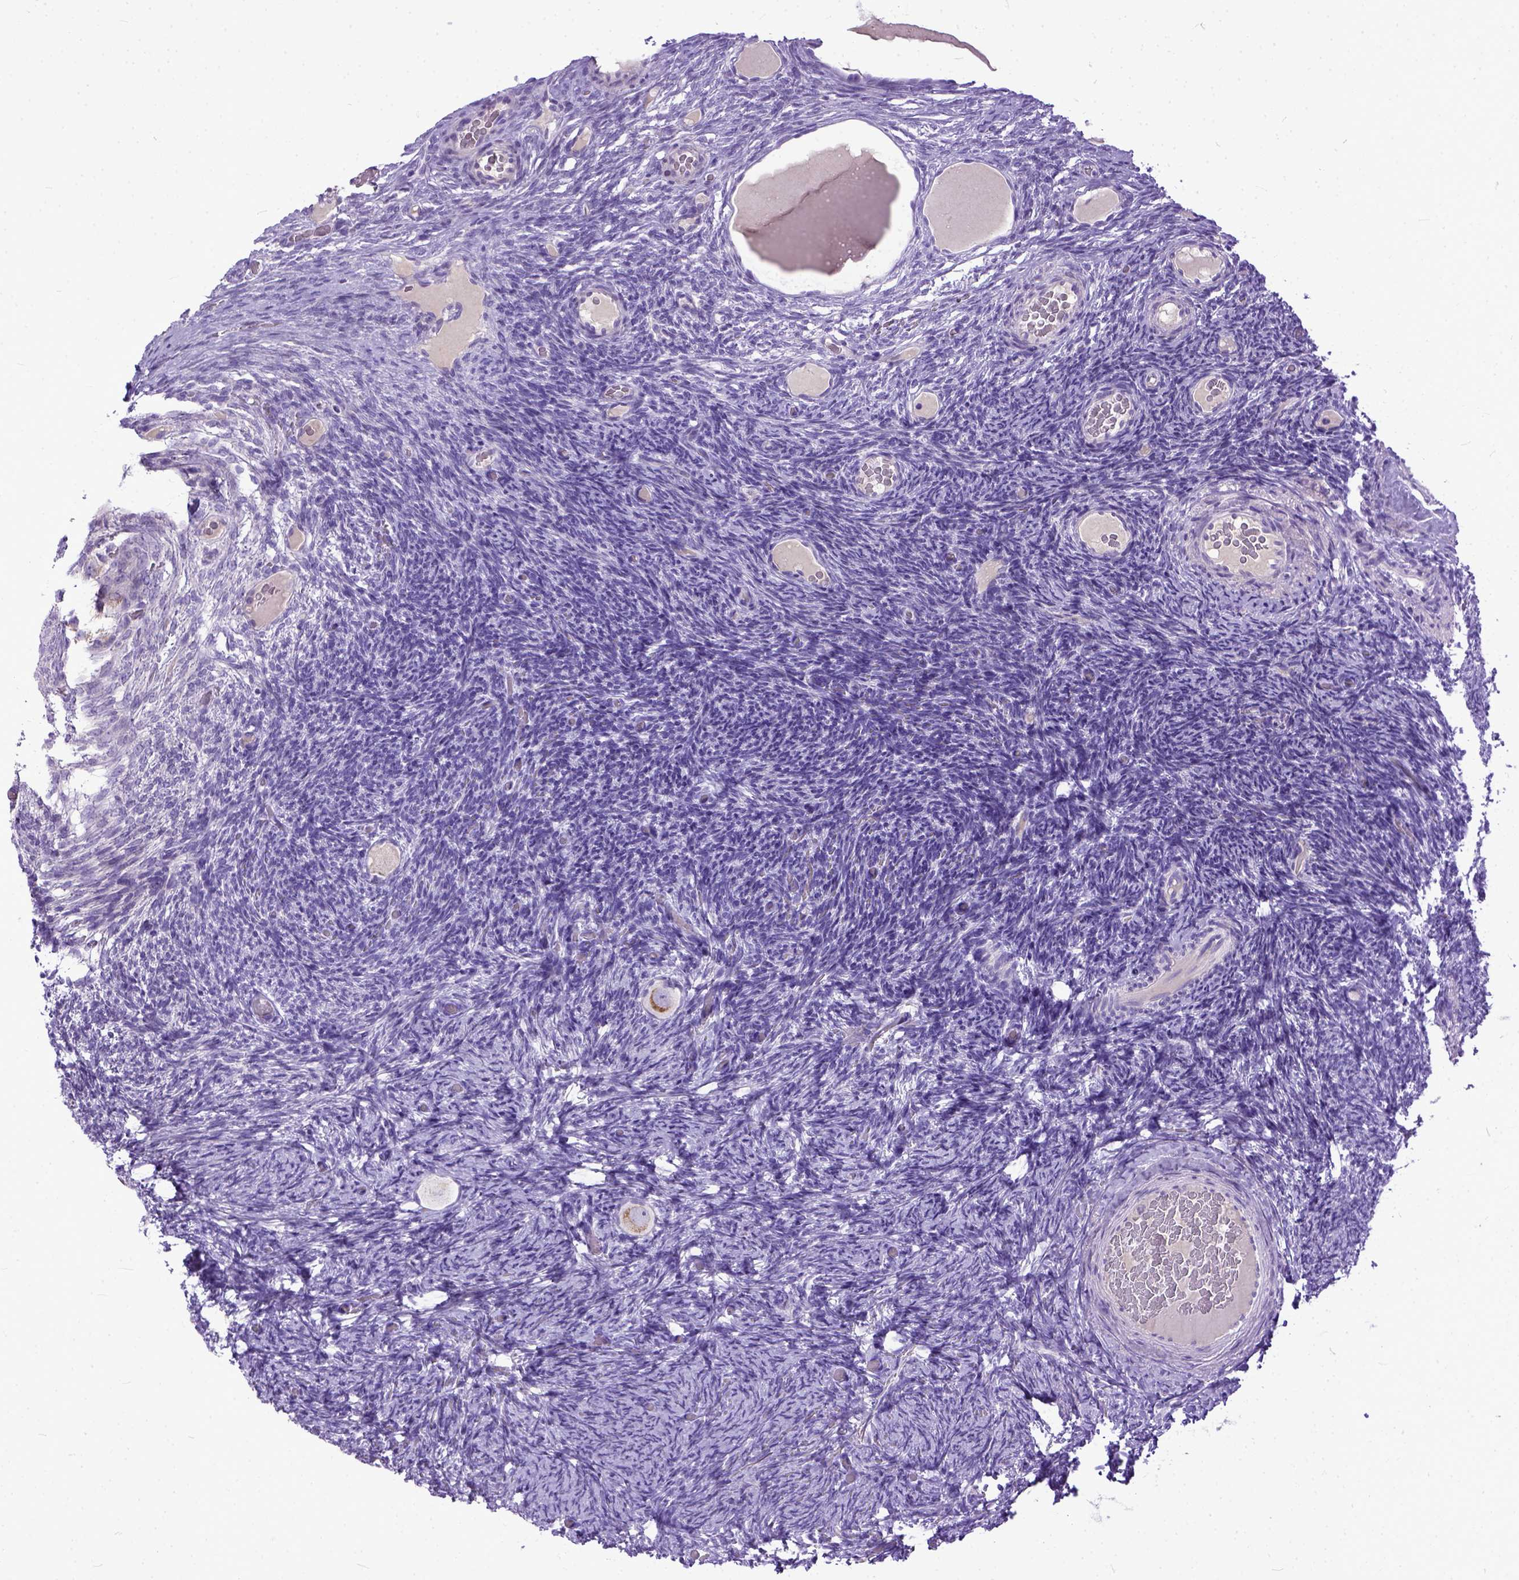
{"staining": {"intensity": "moderate", "quantity": ">75%", "location": "cytoplasmic/membranous"}, "tissue": "ovary", "cell_type": "Follicle cells", "image_type": "normal", "snomed": [{"axis": "morphology", "description": "Normal tissue, NOS"}, {"axis": "topography", "description": "Ovary"}], "caption": "Follicle cells exhibit moderate cytoplasmic/membranous expression in approximately >75% of cells in benign ovary. The protein is stained brown, and the nuclei are stained in blue (DAB (3,3'-diaminobenzidine) IHC with brightfield microscopy, high magnification).", "gene": "PLK5", "patient": {"sex": "female", "age": 34}}